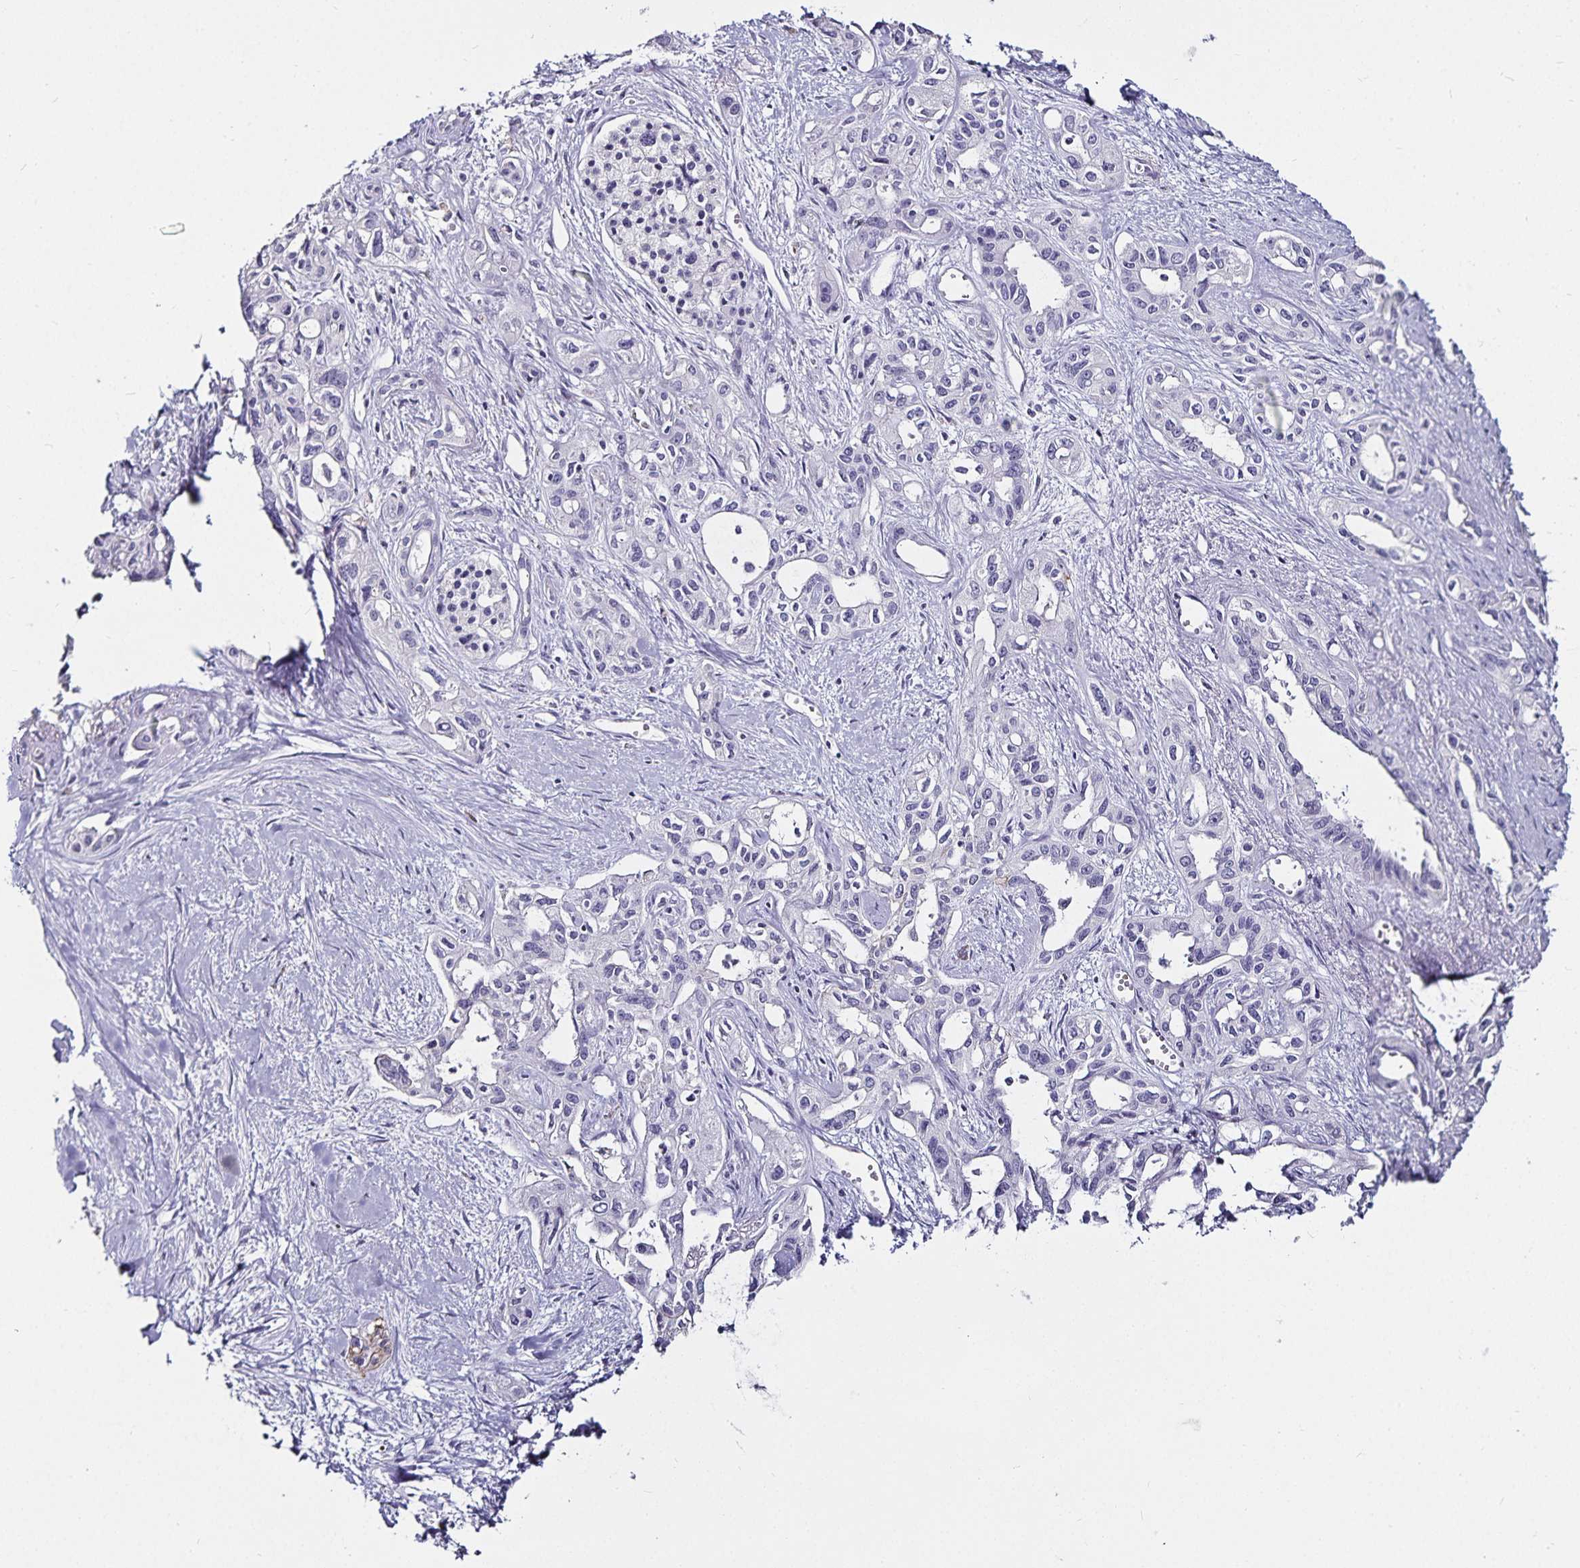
{"staining": {"intensity": "negative", "quantity": "none", "location": "none"}, "tissue": "pancreatic cancer", "cell_type": "Tumor cells", "image_type": "cancer", "snomed": [{"axis": "morphology", "description": "Adenocarcinoma, NOS"}, {"axis": "topography", "description": "Pancreas"}], "caption": "Immunohistochemistry (IHC) of human pancreatic adenocarcinoma displays no staining in tumor cells. (DAB (3,3'-diaminobenzidine) immunohistochemistry (IHC) visualized using brightfield microscopy, high magnification).", "gene": "CA12", "patient": {"sex": "female", "age": 50}}